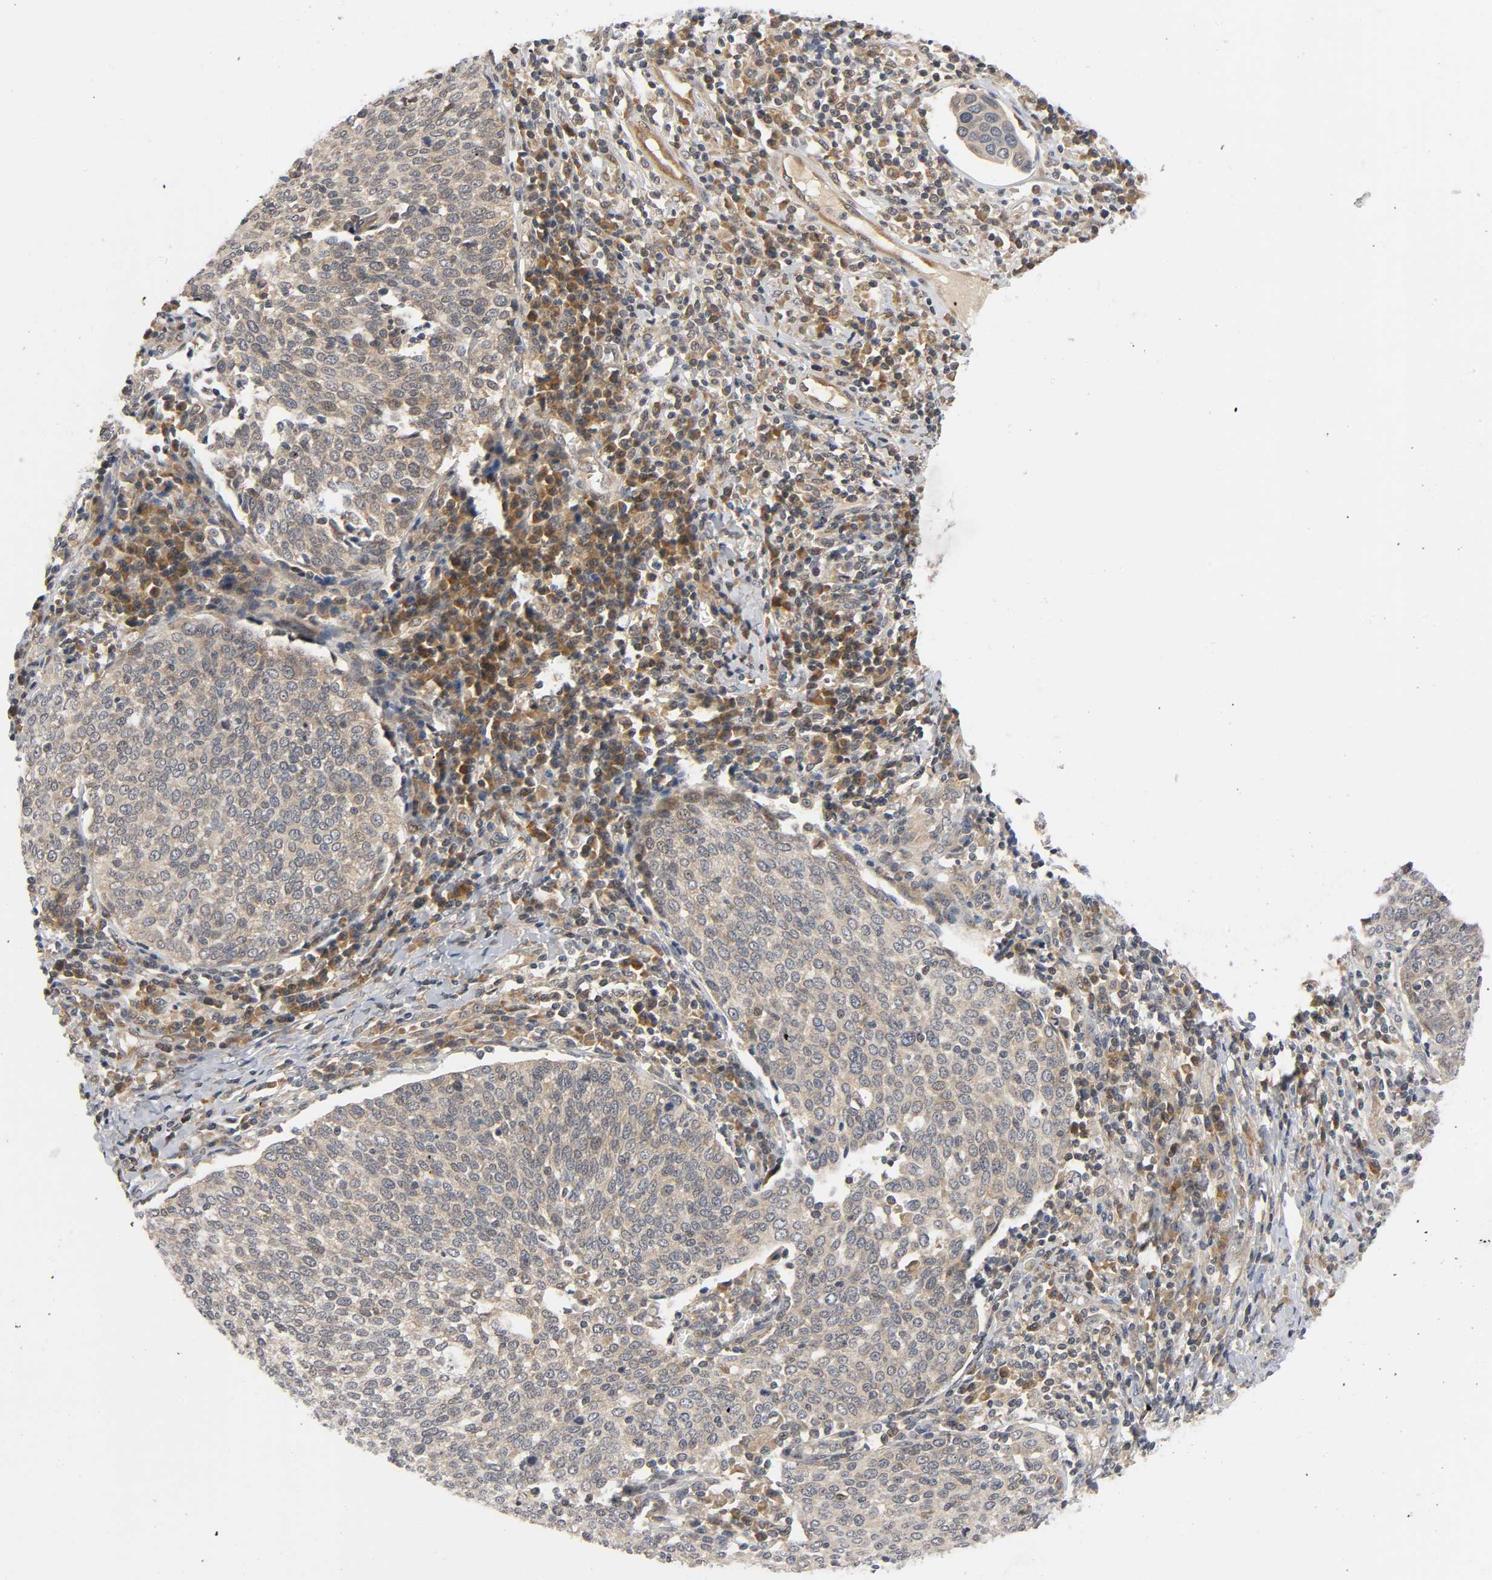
{"staining": {"intensity": "weak", "quantity": ">75%", "location": "cytoplasmic/membranous"}, "tissue": "cervical cancer", "cell_type": "Tumor cells", "image_type": "cancer", "snomed": [{"axis": "morphology", "description": "Squamous cell carcinoma, NOS"}, {"axis": "topography", "description": "Cervix"}], "caption": "Protein analysis of cervical cancer (squamous cell carcinoma) tissue shows weak cytoplasmic/membranous positivity in about >75% of tumor cells. (DAB (3,3'-diaminobenzidine) IHC, brown staining for protein, blue staining for nuclei).", "gene": "MAPK8", "patient": {"sex": "female", "age": 40}}